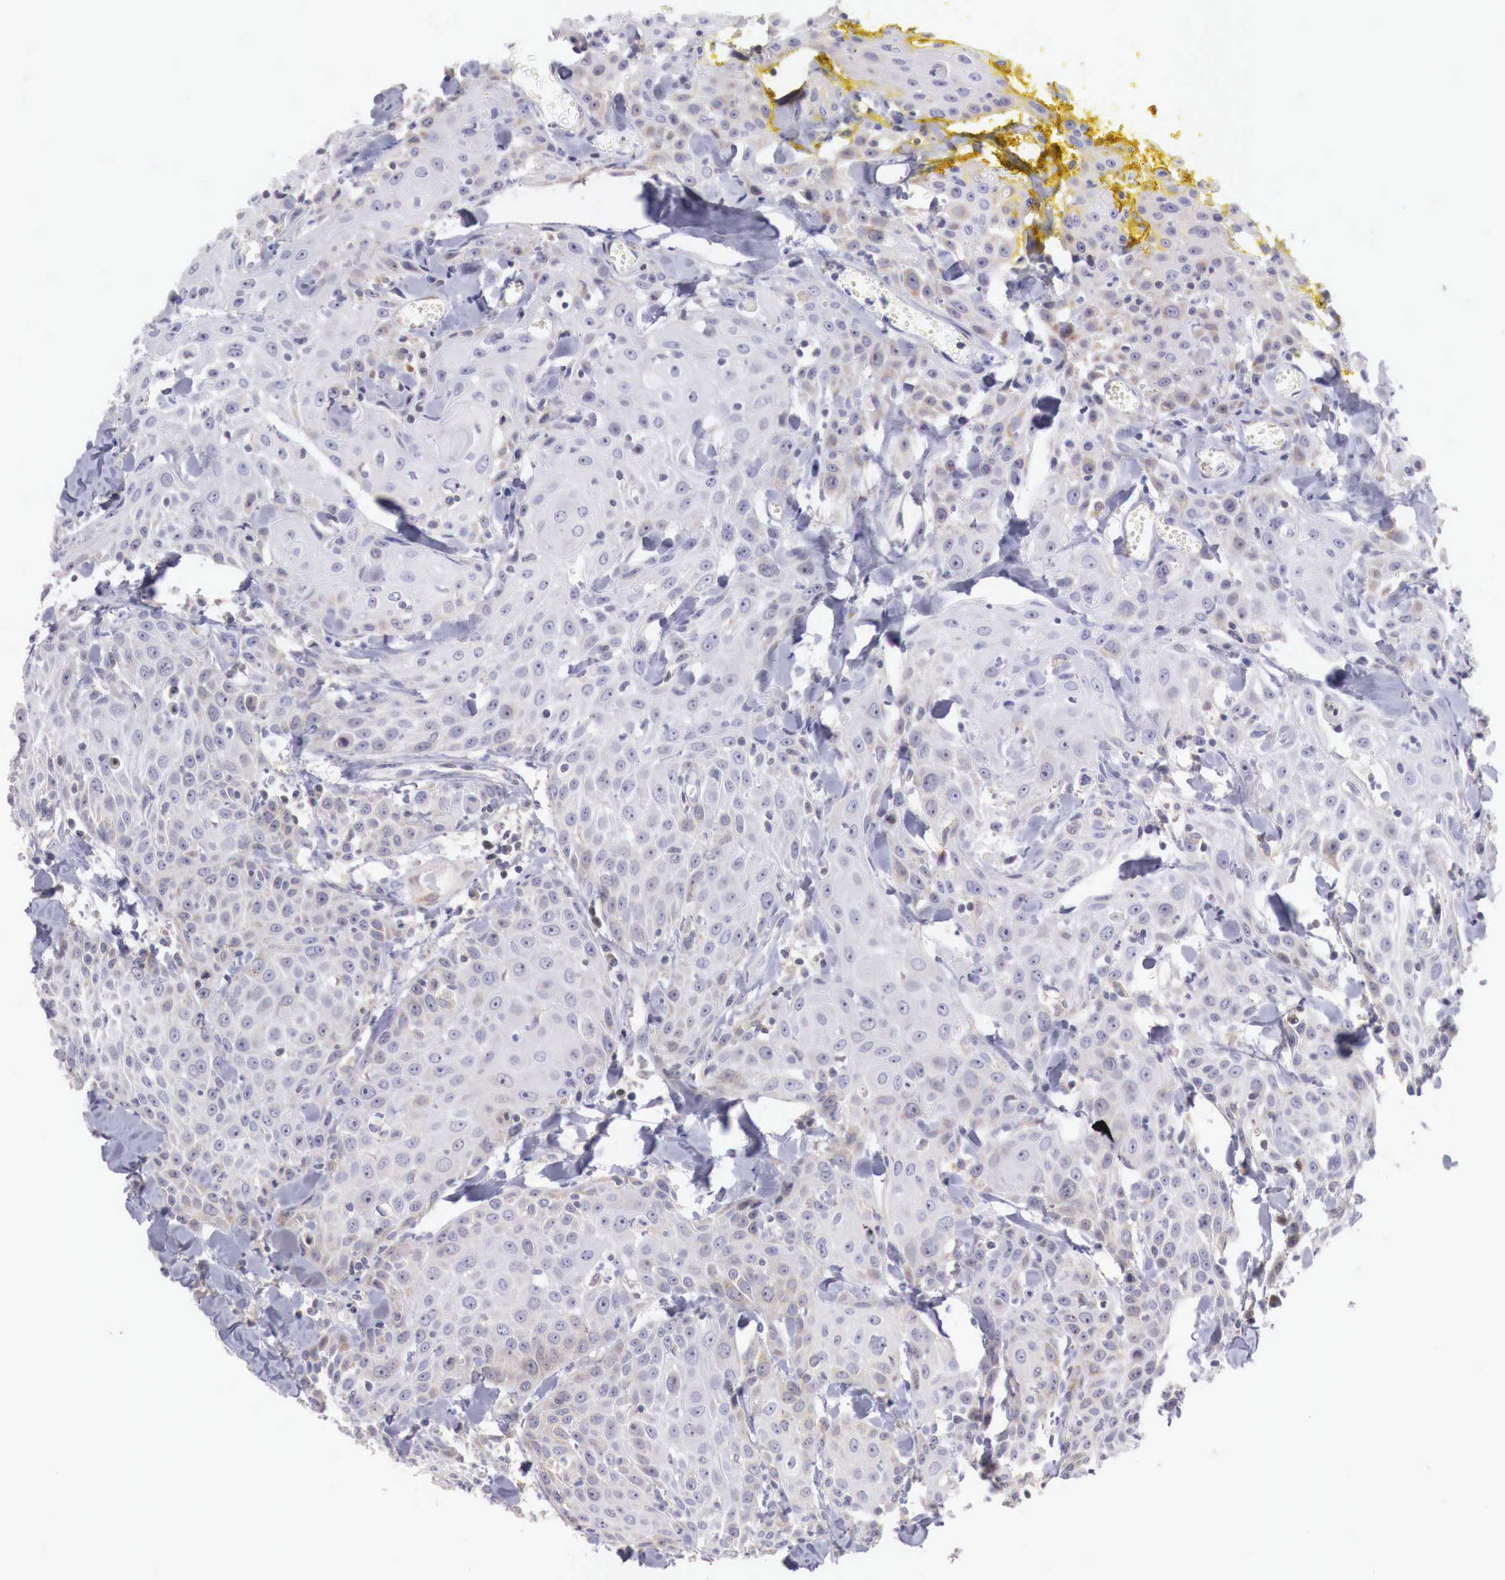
{"staining": {"intensity": "negative", "quantity": "none", "location": "none"}, "tissue": "head and neck cancer", "cell_type": "Tumor cells", "image_type": "cancer", "snomed": [{"axis": "morphology", "description": "Squamous cell carcinoma, NOS"}, {"axis": "topography", "description": "Oral tissue"}, {"axis": "topography", "description": "Head-Neck"}], "caption": "Tumor cells show no significant expression in squamous cell carcinoma (head and neck). Nuclei are stained in blue.", "gene": "CLCN5", "patient": {"sex": "female", "age": 82}}